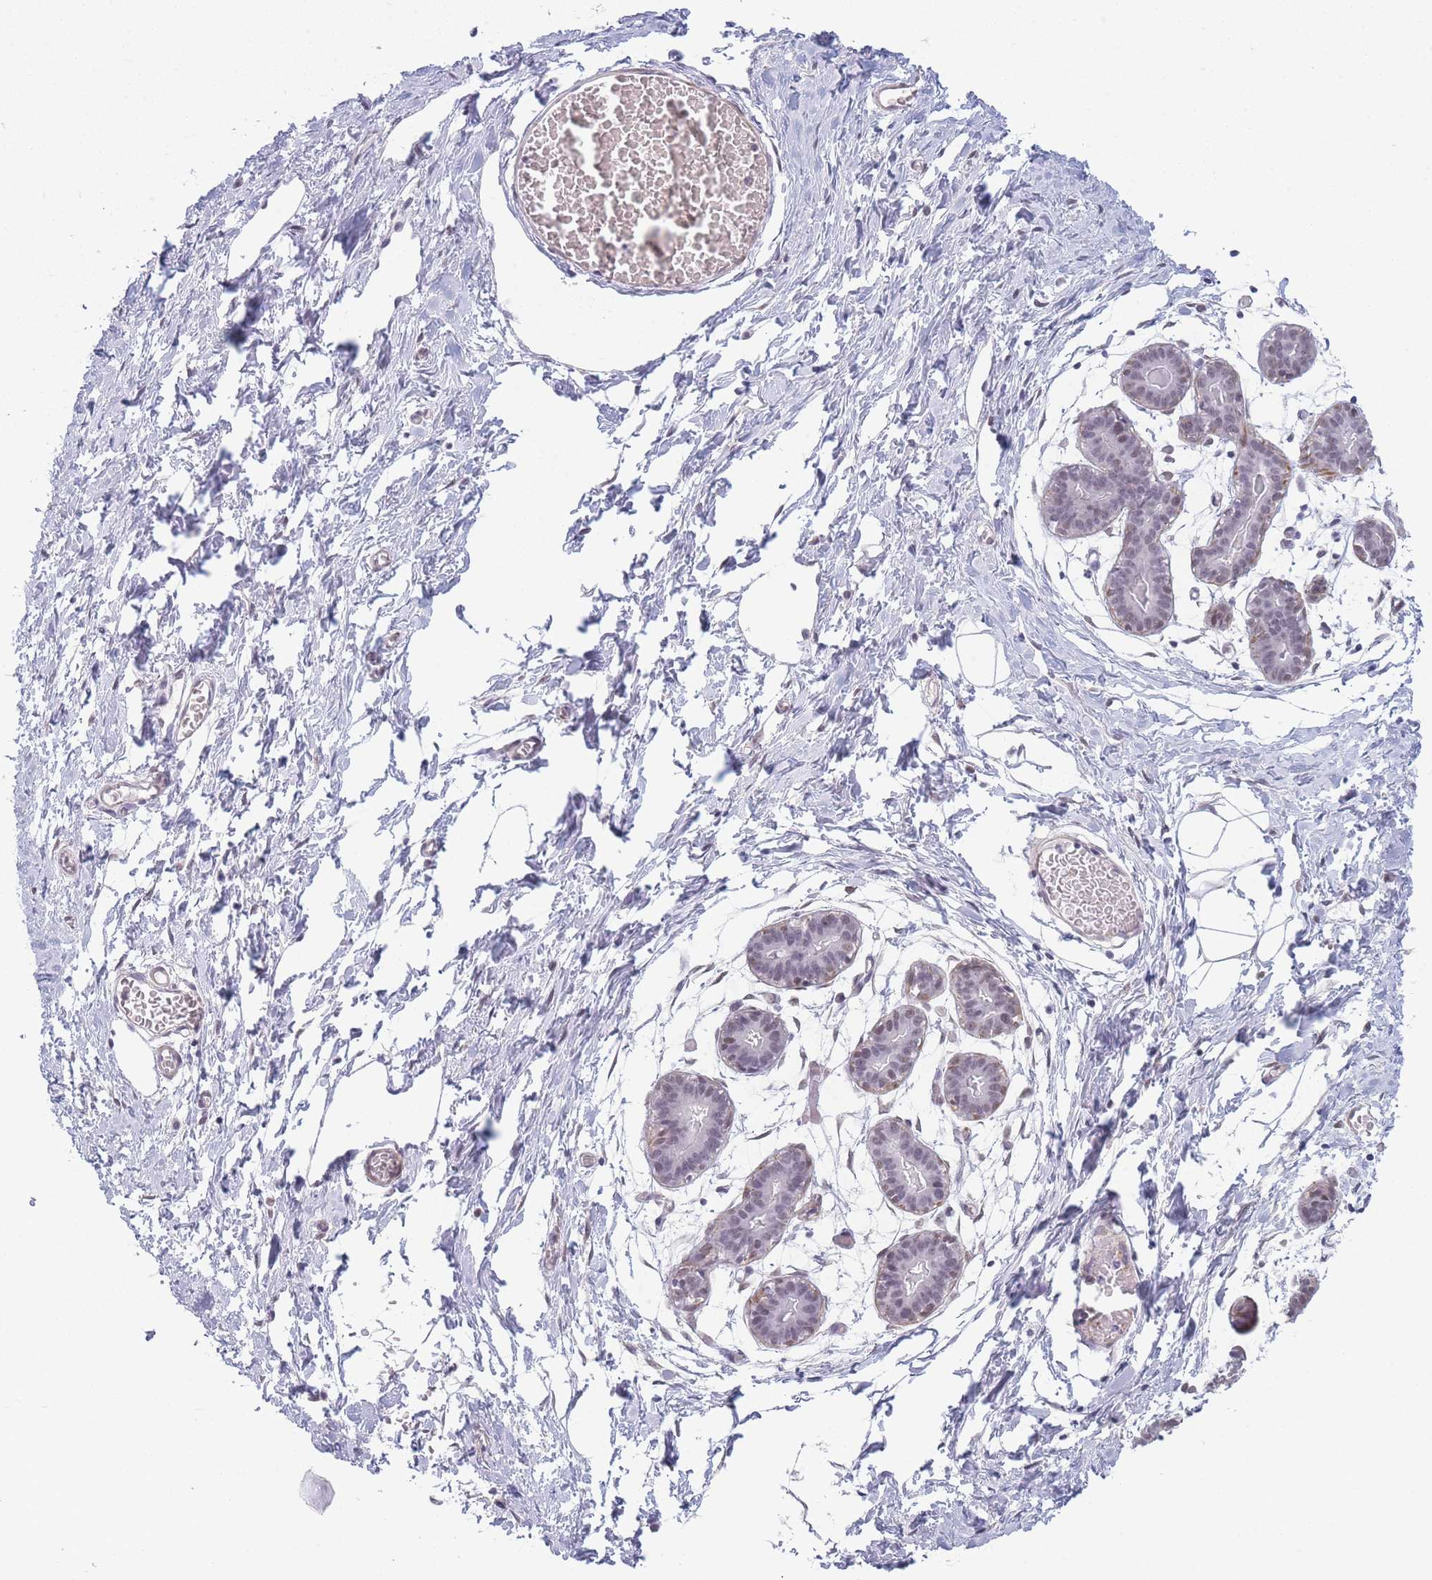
{"staining": {"intensity": "negative", "quantity": "none", "location": "none"}, "tissue": "breast", "cell_type": "Adipocytes", "image_type": "normal", "snomed": [{"axis": "morphology", "description": "Normal tissue, NOS"}, {"axis": "topography", "description": "Breast"}], "caption": "Adipocytes show no significant staining in benign breast. Nuclei are stained in blue.", "gene": "SIN3B", "patient": {"sex": "female", "age": 27}}